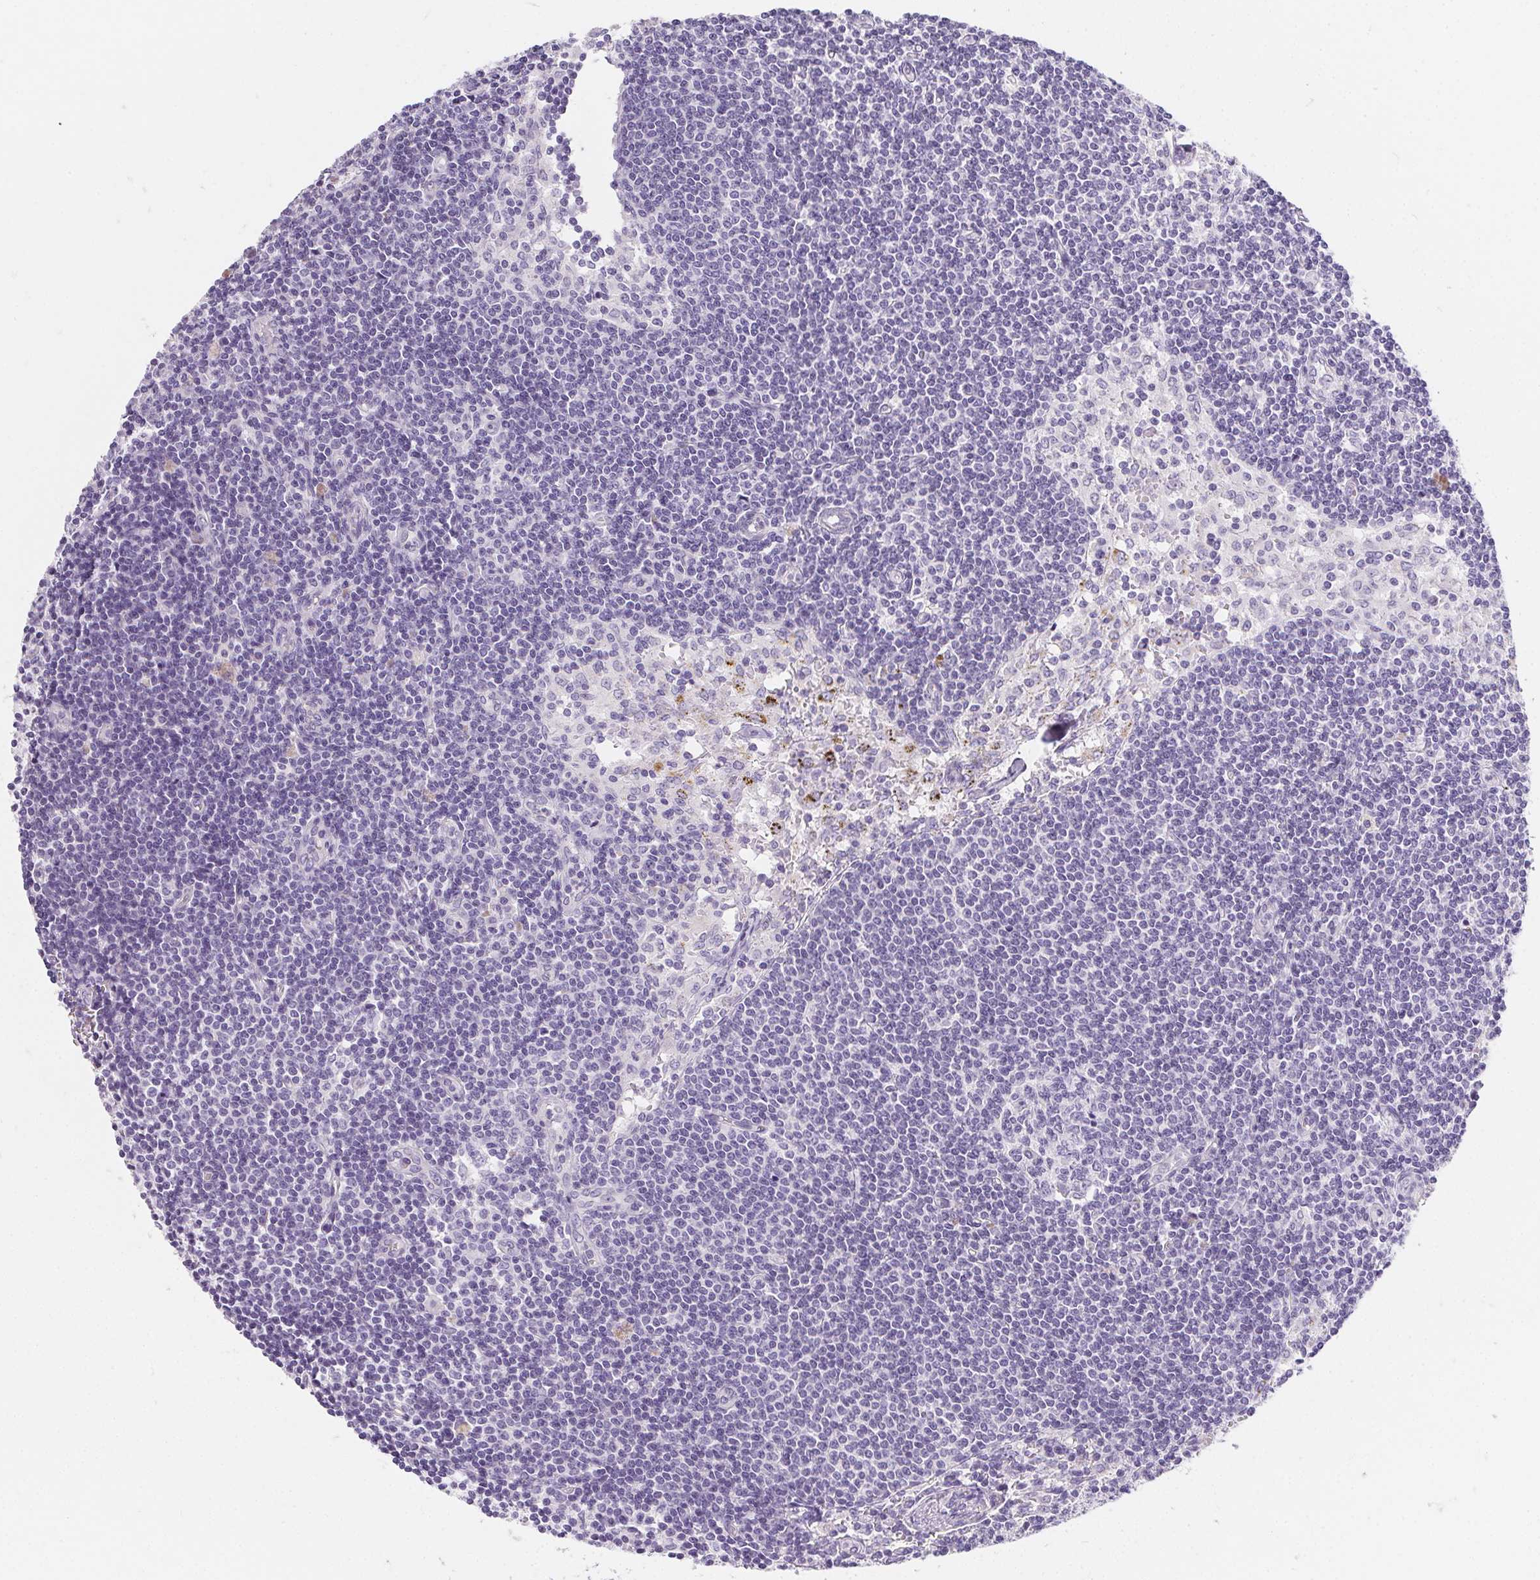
{"staining": {"intensity": "negative", "quantity": "none", "location": "none"}, "tissue": "lymph node", "cell_type": "Germinal center cells", "image_type": "normal", "snomed": [{"axis": "morphology", "description": "Normal tissue, NOS"}, {"axis": "topography", "description": "Lymph node"}], "caption": "Protein analysis of normal lymph node exhibits no significant staining in germinal center cells.", "gene": "AQP5", "patient": {"sex": "female", "age": 69}}